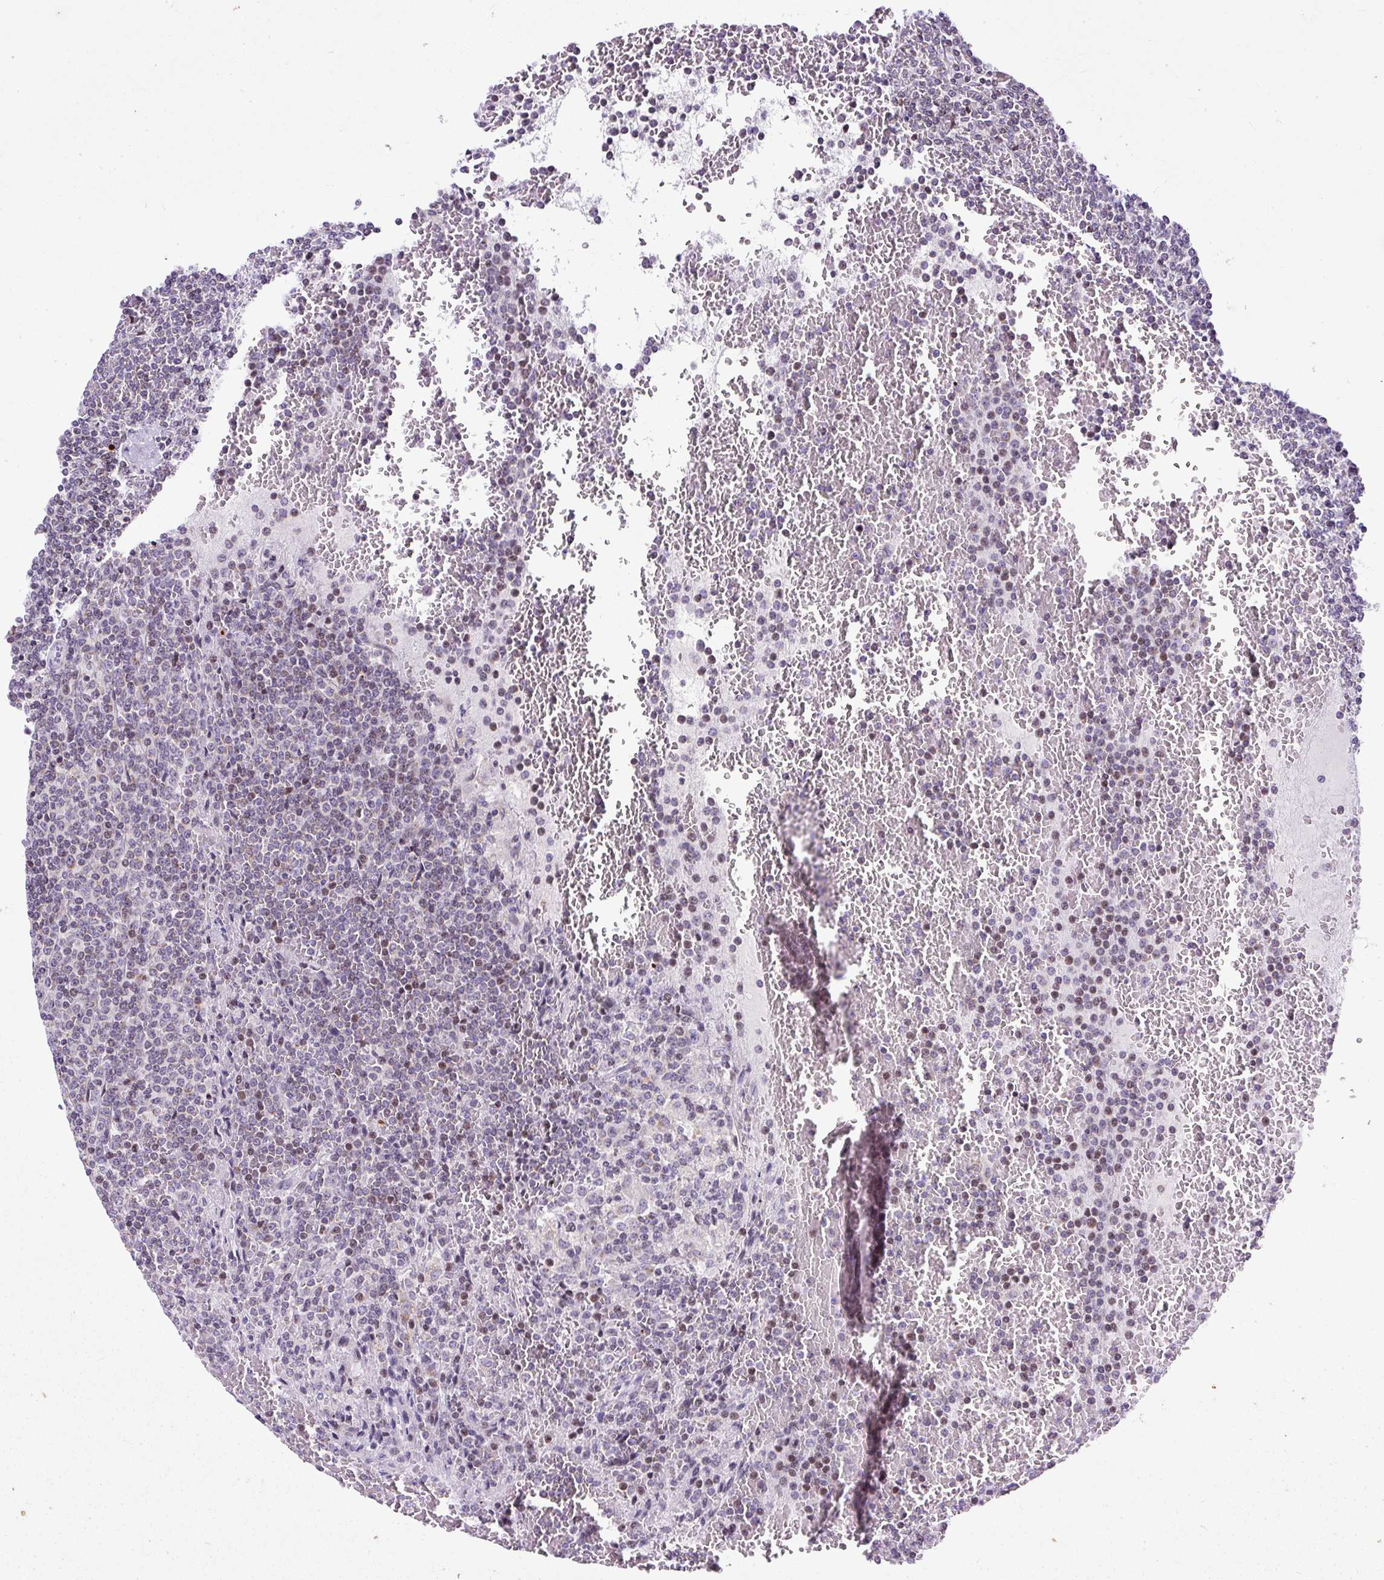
{"staining": {"intensity": "moderate", "quantity": "<25%", "location": "nuclear"}, "tissue": "lymphoma", "cell_type": "Tumor cells", "image_type": "cancer", "snomed": [{"axis": "morphology", "description": "Malignant lymphoma, non-Hodgkin's type, Low grade"}, {"axis": "topography", "description": "Spleen"}], "caption": "Human lymphoma stained for a protein (brown) reveals moderate nuclear positive expression in approximately <25% of tumor cells.", "gene": "FMC1", "patient": {"sex": "female", "age": 19}}